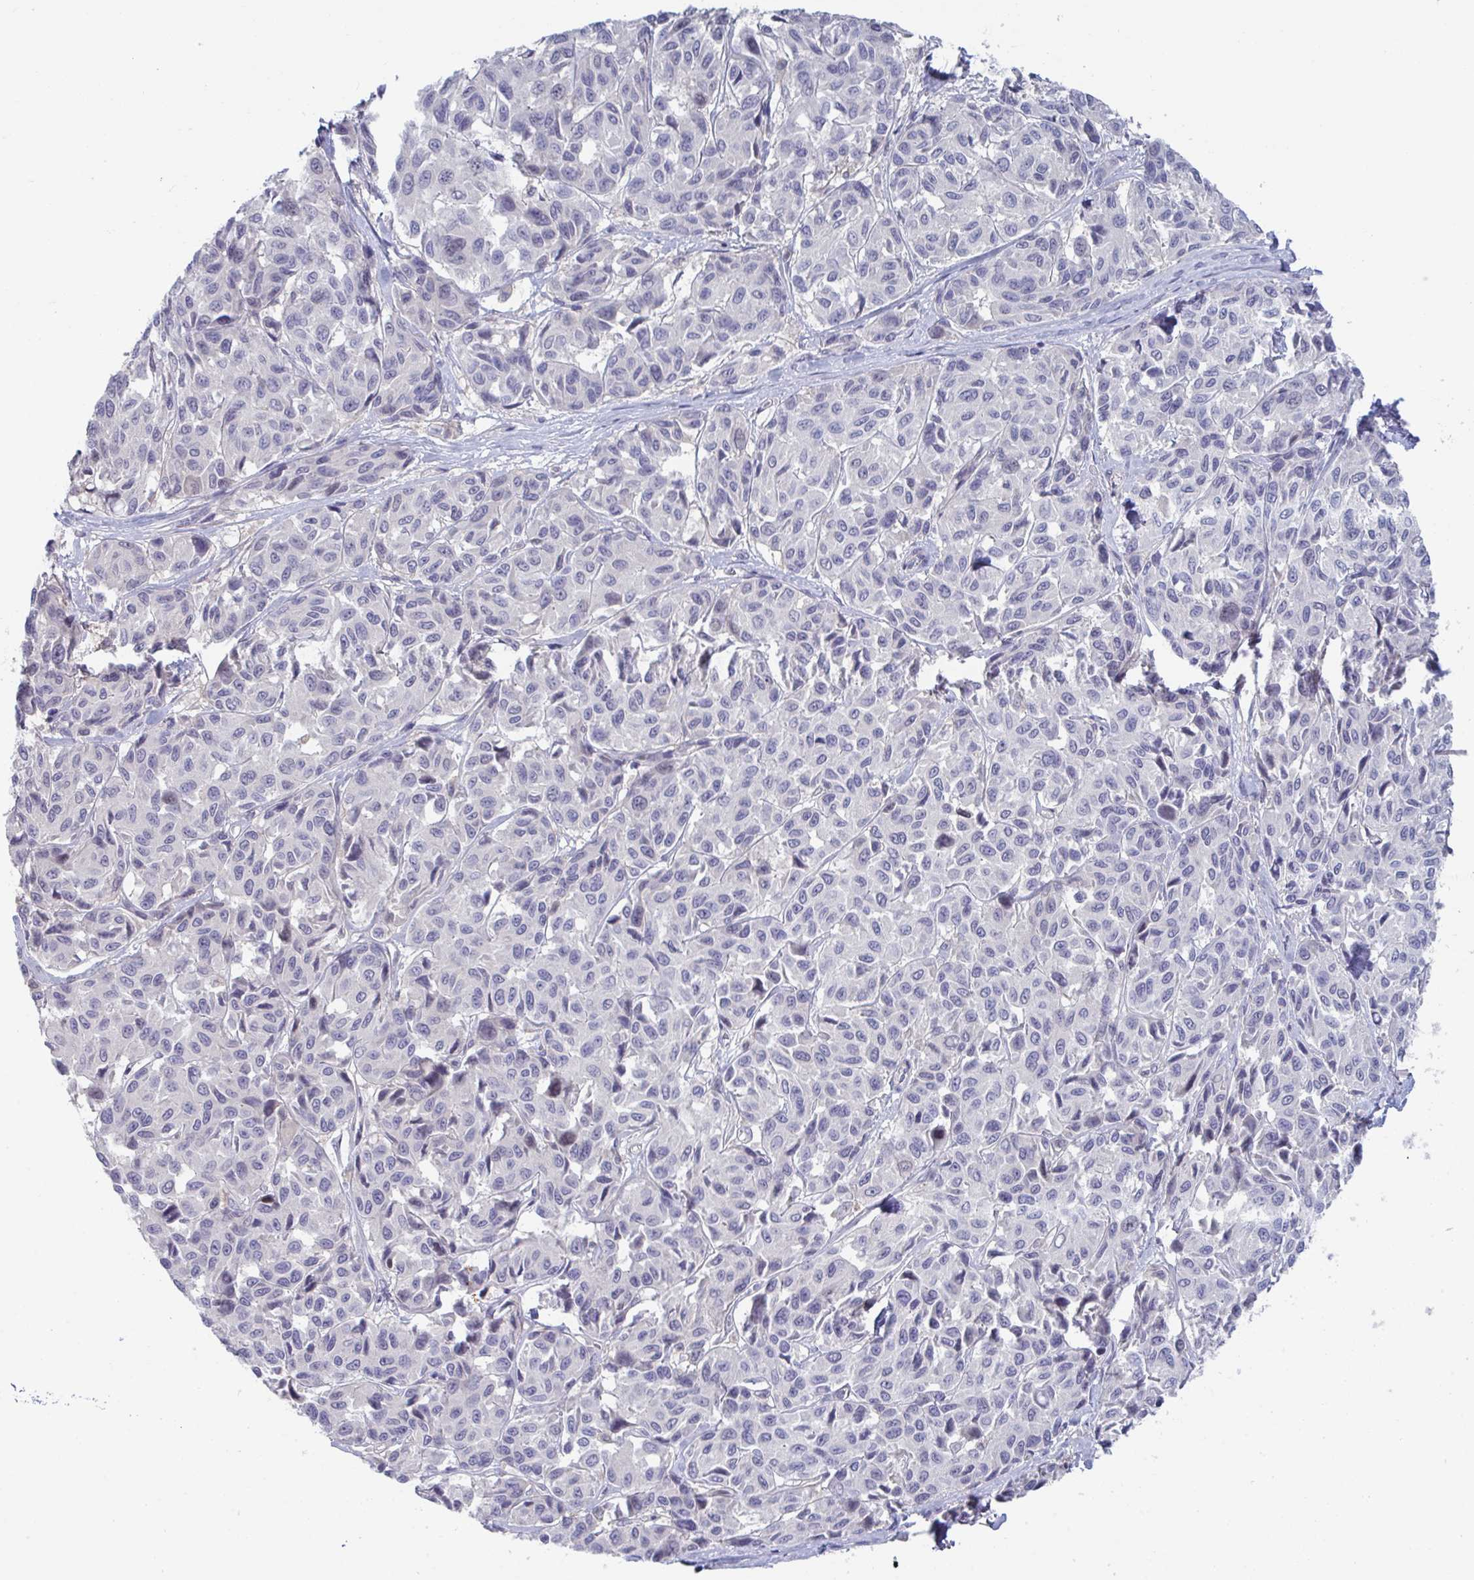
{"staining": {"intensity": "negative", "quantity": "none", "location": "none"}, "tissue": "melanoma", "cell_type": "Tumor cells", "image_type": "cancer", "snomed": [{"axis": "morphology", "description": "Malignant melanoma, NOS"}, {"axis": "topography", "description": "Skin"}], "caption": "Image shows no significant protein expression in tumor cells of malignant melanoma.", "gene": "STK26", "patient": {"sex": "female", "age": 66}}